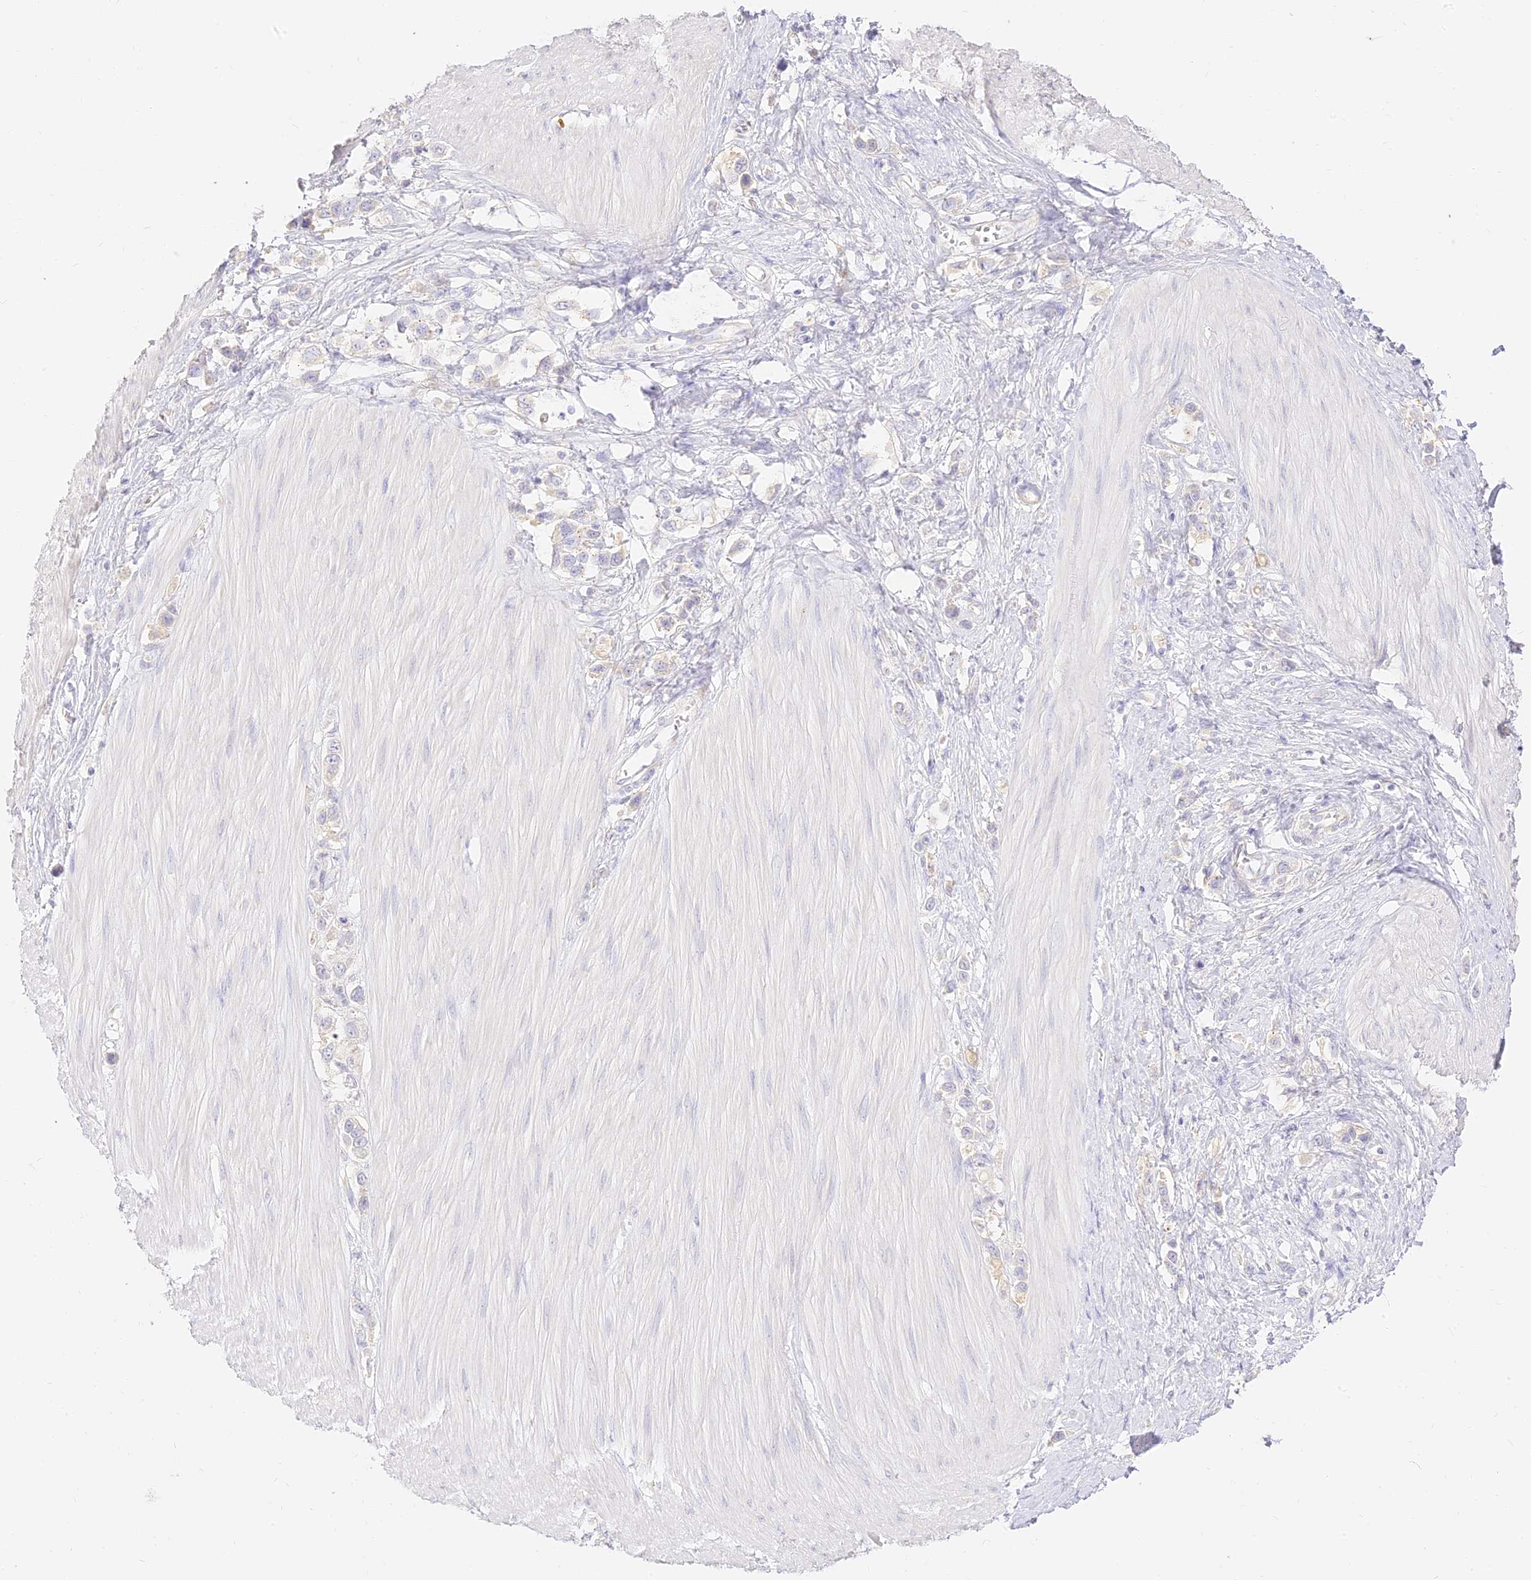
{"staining": {"intensity": "negative", "quantity": "none", "location": "none"}, "tissue": "stomach cancer", "cell_type": "Tumor cells", "image_type": "cancer", "snomed": [{"axis": "morphology", "description": "Adenocarcinoma, NOS"}, {"axis": "topography", "description": "Stomach"}], "caption": "Immunohistochemical staining of human adenocarcinoma (stomach) displays no significant positivity in tumor cells. (DAB (3,3'-diaminobenzidine) immunohistochemistry visualized using brightfield microscopy, high magnification).", "gene": "SEC13", "patient": {"sex": "female", "age": 65}}